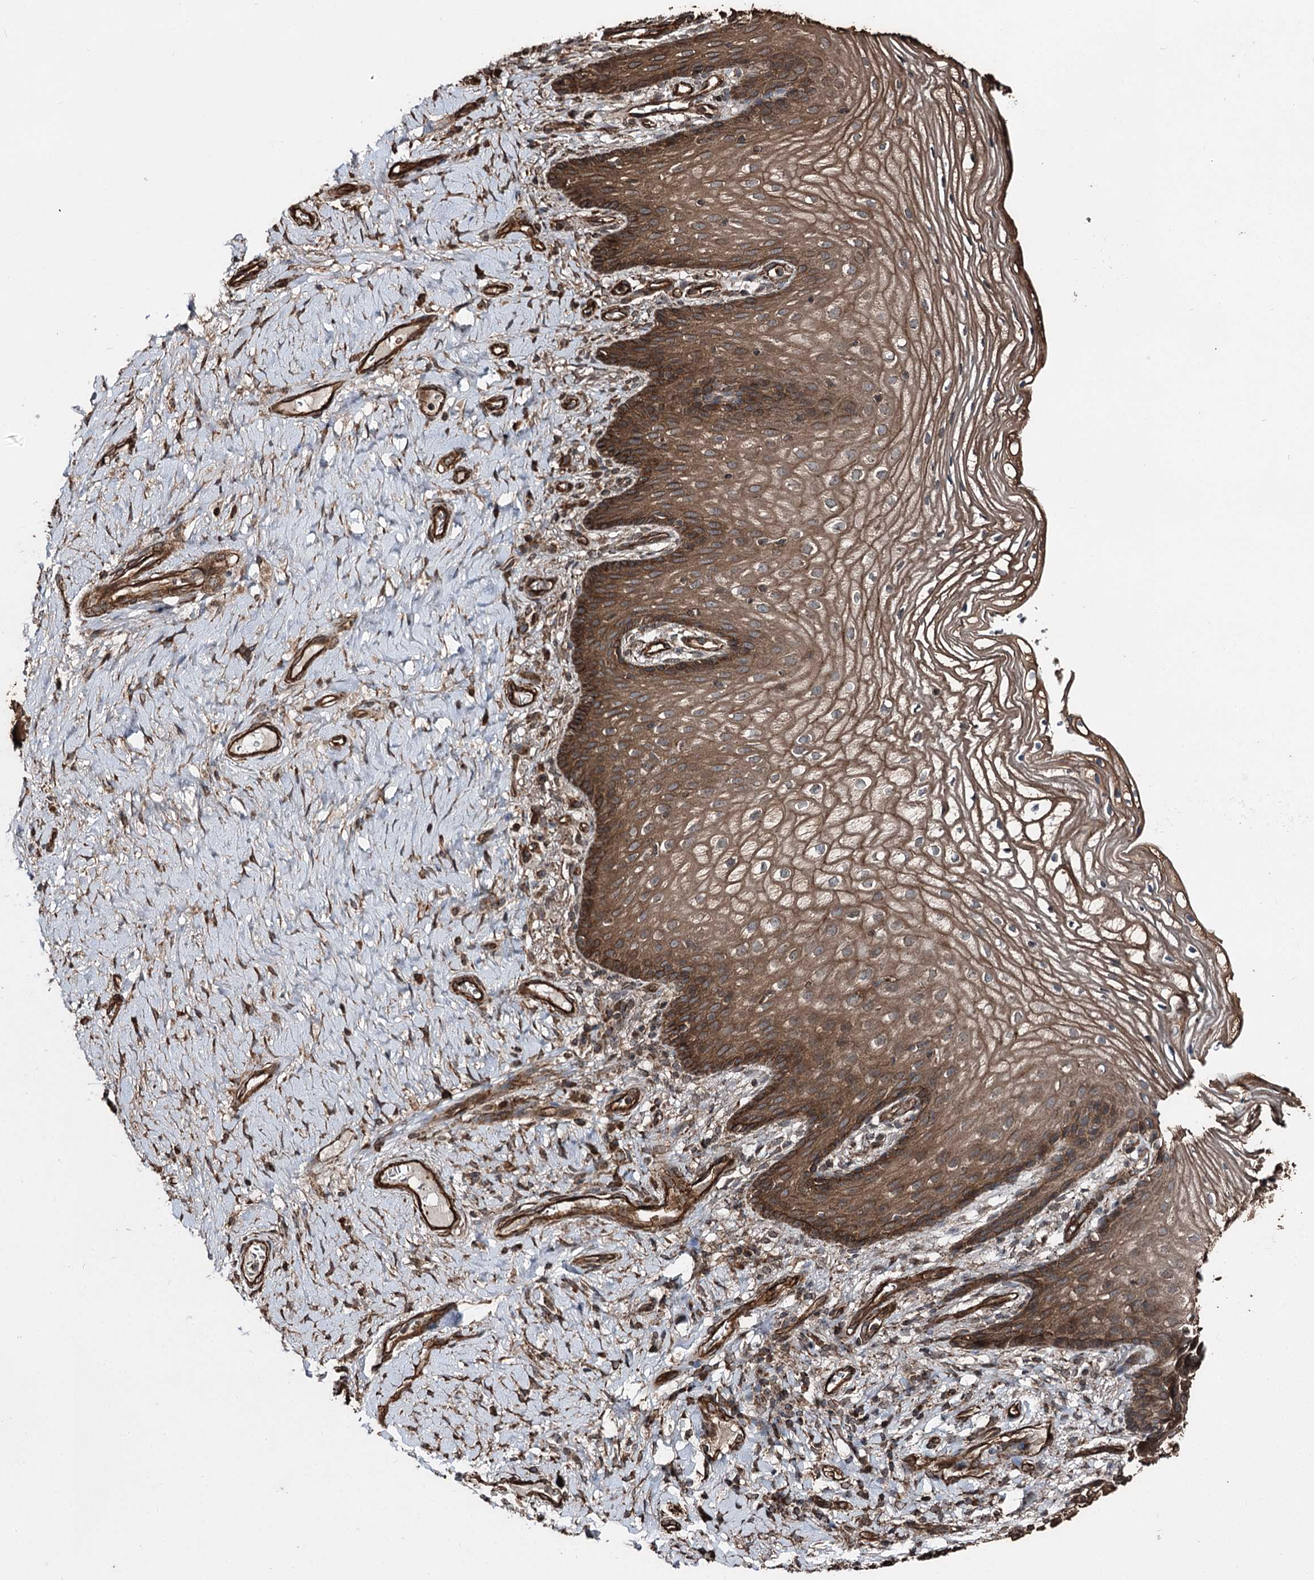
{"staining": {"intensity": "moderate", "quantity": ">75%", "location": "cytoplasmic/membranous"}, "tissue": "vagina", "cell_type": "Squamous epithelial cells", "image_type": "normal", "snomed": [{"axis": "morphology", "description": "Normal tissue, NOS"}, {"axis": "topography", "description": "Vagina"}], "caption": "Immunohistochemical staining of normal vagina shows medium levels of moderate cytoplasmic/membranous expression in about >75% of squamous epithelial cells.", "gene": "ITFG2", "patient": {"sex": "female", "age": 60}}